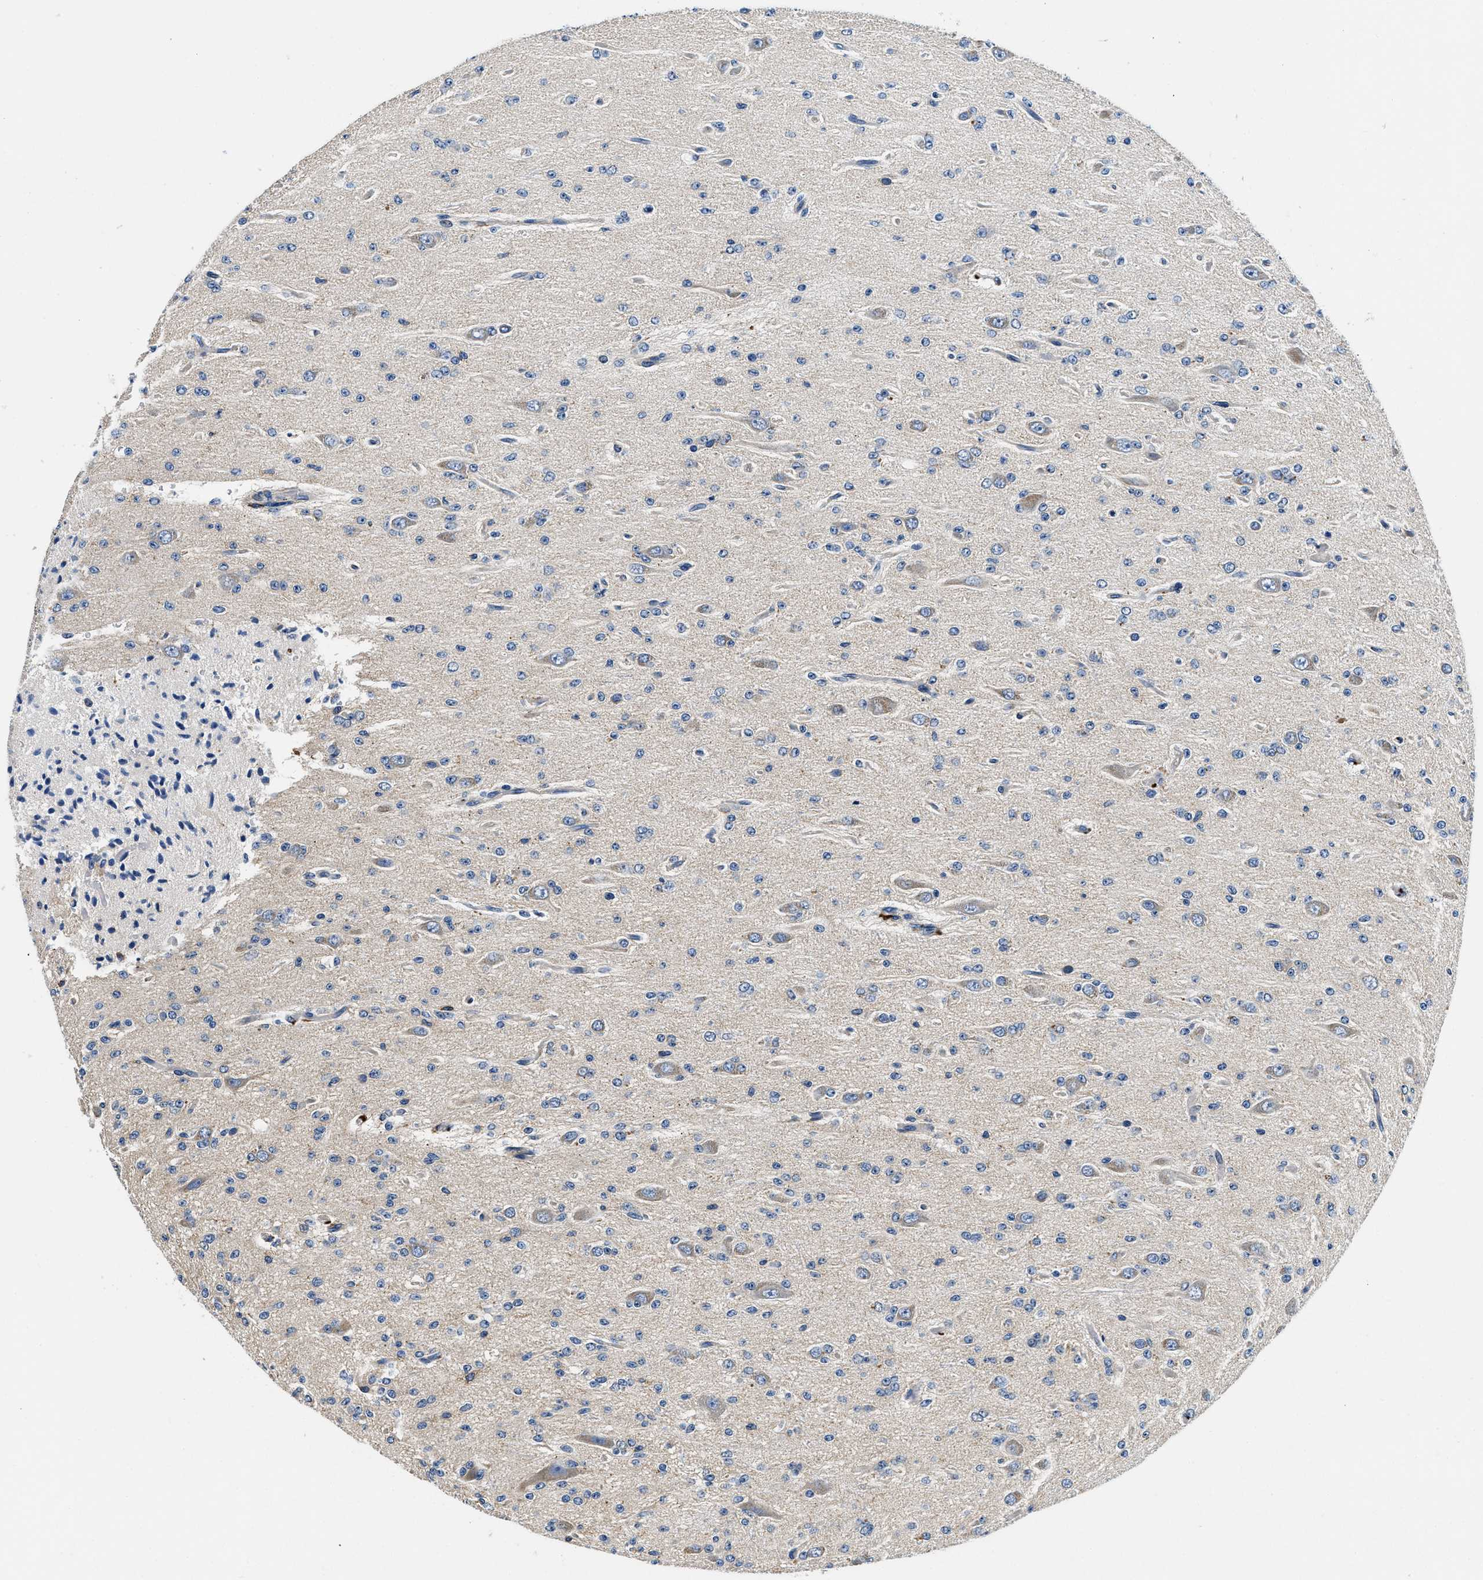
{"staining": {"intensity": "weak", "quantity": "<25%", "location": "cytoplasmic/membranous"}, "tissue": "glioma", "cell_type": "Tumor cells", "image_type": "cancer", "snomed": [{"axis": "morphology", "description": "Glioma, malignant, Low grade"}, {"axis": "topography", "description": "Brain"}], "caption": "Tumor cells are negative for protein expression in human glioma.", "gene": "ZFAND3", "patient": {"sex": "male", "age": 38}}